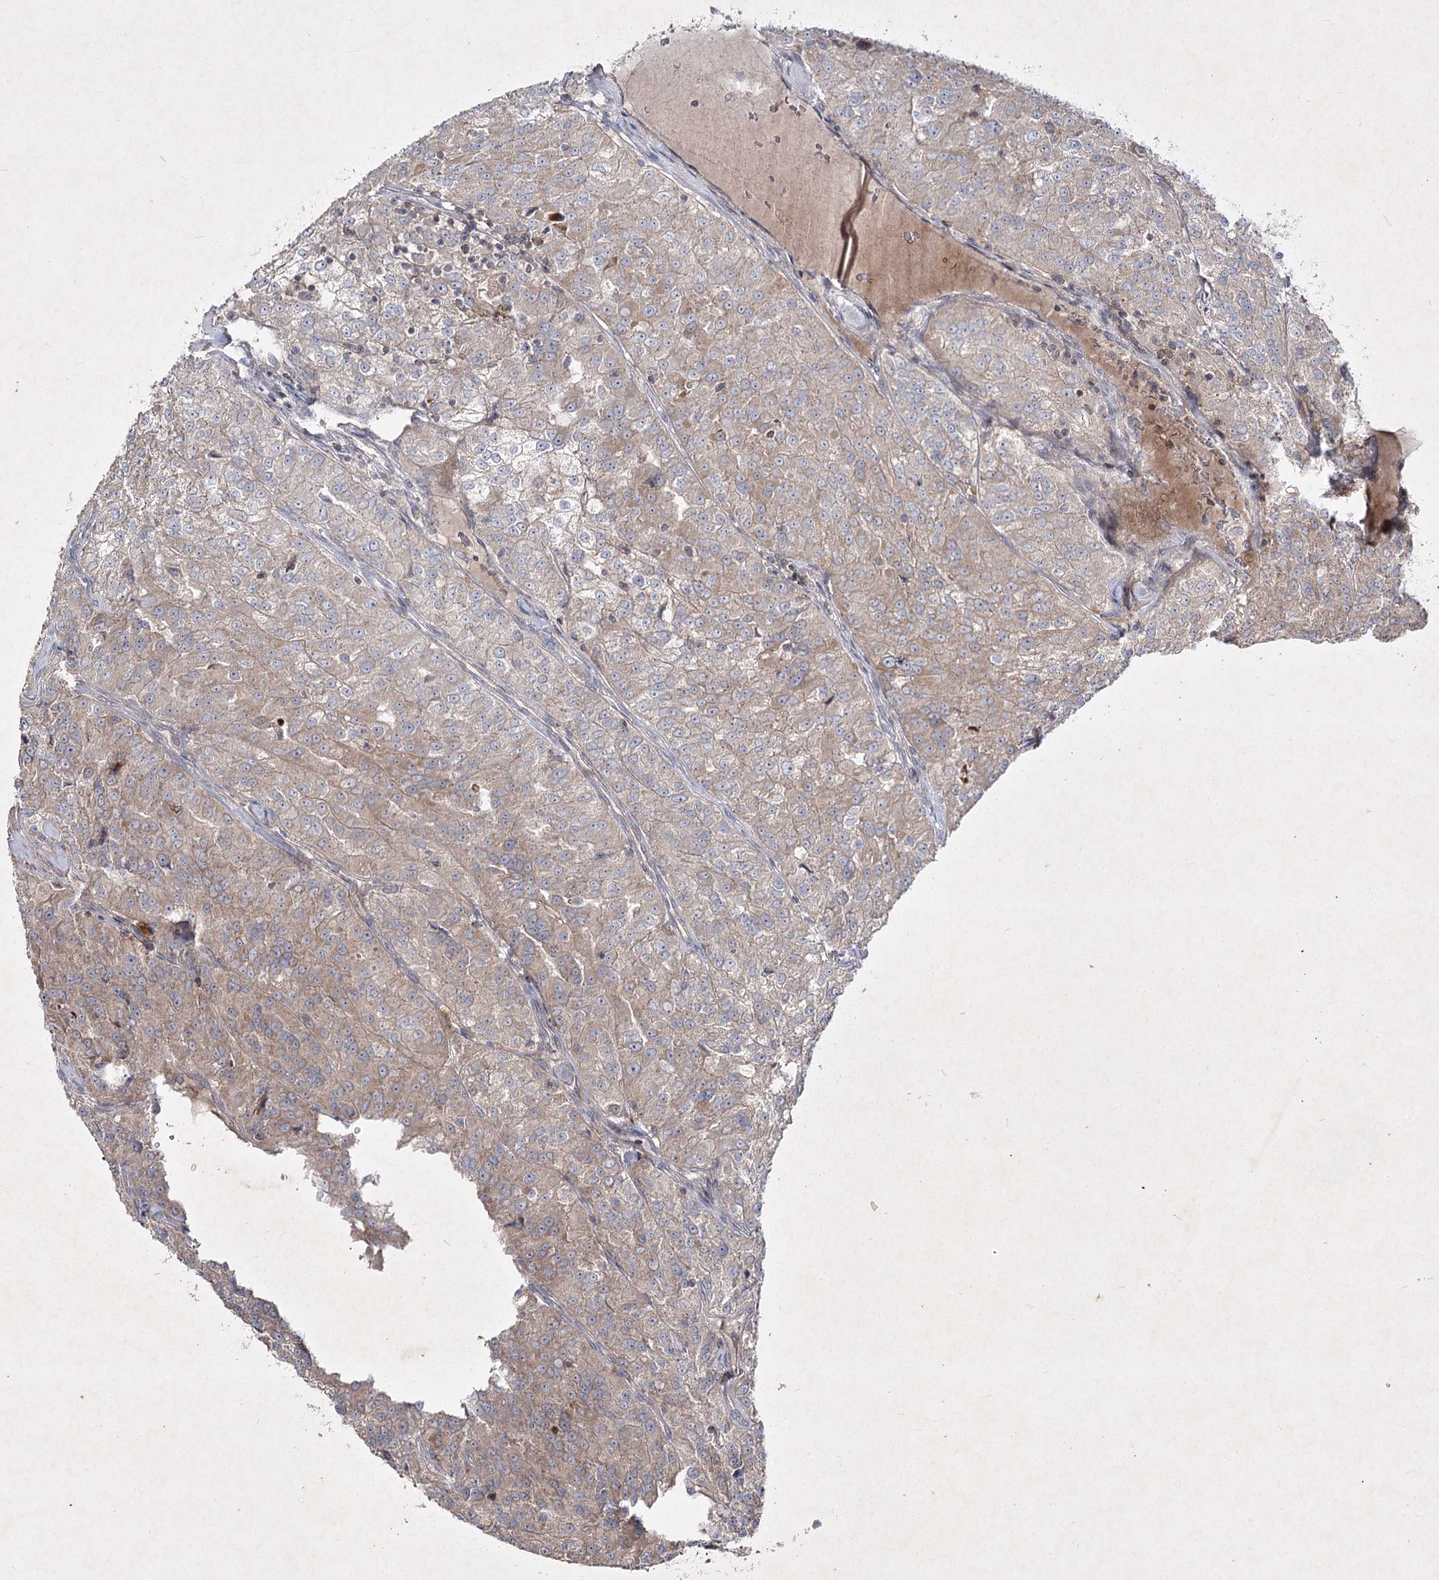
{"staining": {"intensity": "weak", "quantity": "25%-75%", "location": "cytoplasmic/membranous"}, "tissue": "renal cancer", "cell_type": "Tumor cells", "image_type": "cancer", "snomed": [{"axis": "morphology", "description": "Adenocarcinoma, NOS"}, {"axis": "topography", "description": "Kidney"}], "caption": "A photomicrograph of renal cancer stained for a protein reveals weak cytoplasmic/membranous brown staining in tumor cells. (IHC, brightfield microscopy, high magnification).", "gene": "CIB2", "patient": {"sex": "female", "age": 63}}